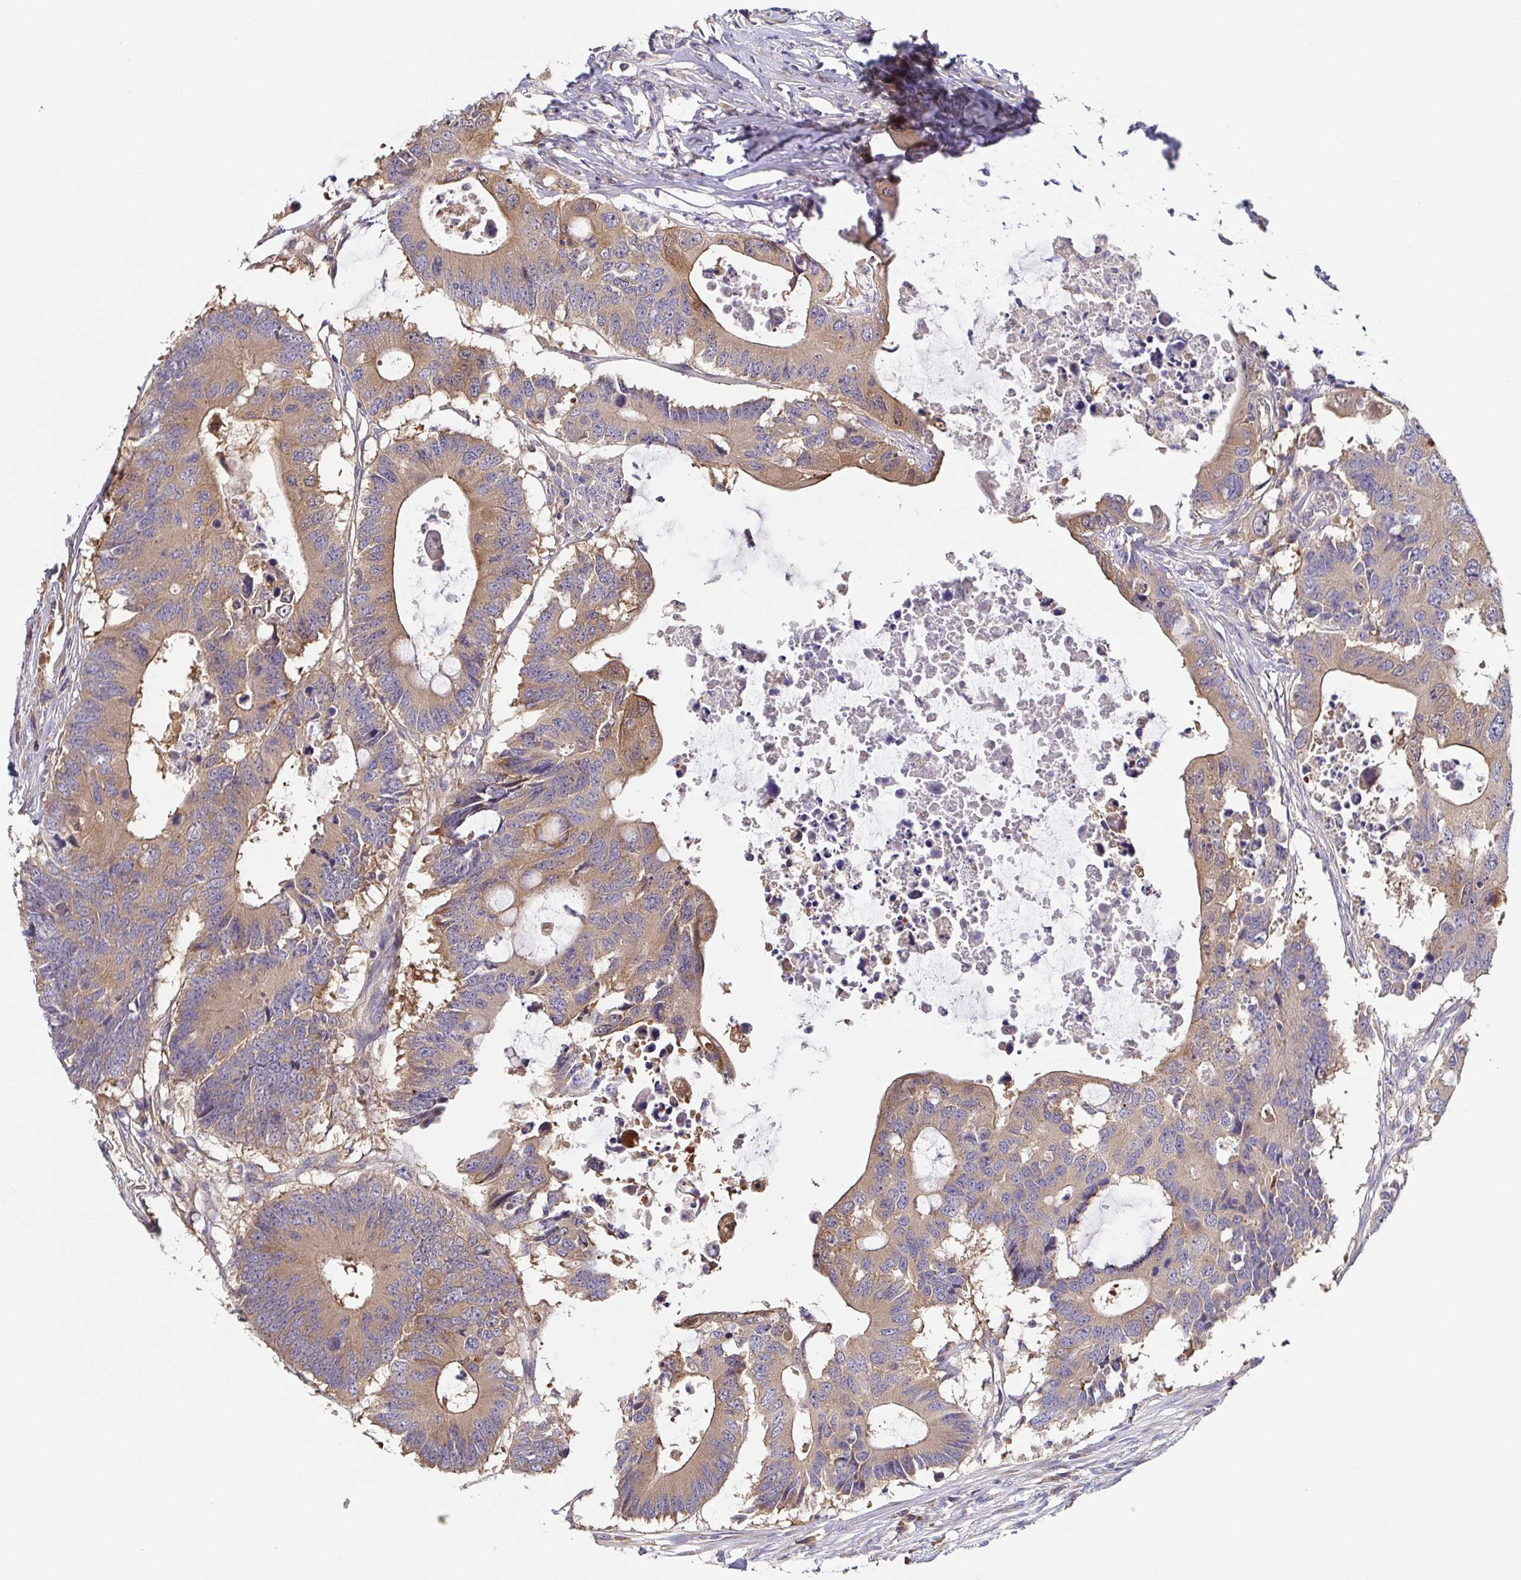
{"staining": {"intensity": "weak", "quantity": ">75%", "location": "cytoplasmic/membranous"}, "tissue": "colorectal cancer", "cell_type": "Tumor cells", "image_type": "cancer", "snomed": [{"axis": "morphology", "description": "Adenocarcinoma, NOS"}, {"axis": "topography", "description": "Colon"}], "caption": "Adenocarcinoma (colorectal) tissue demonstrates weak cytoplasmic/membranous staining in about >75% of tumor cells, visualized by immunohistochemistry.", "gene": "EIF3D", "patient": {"sex": "male", "age": 71}}